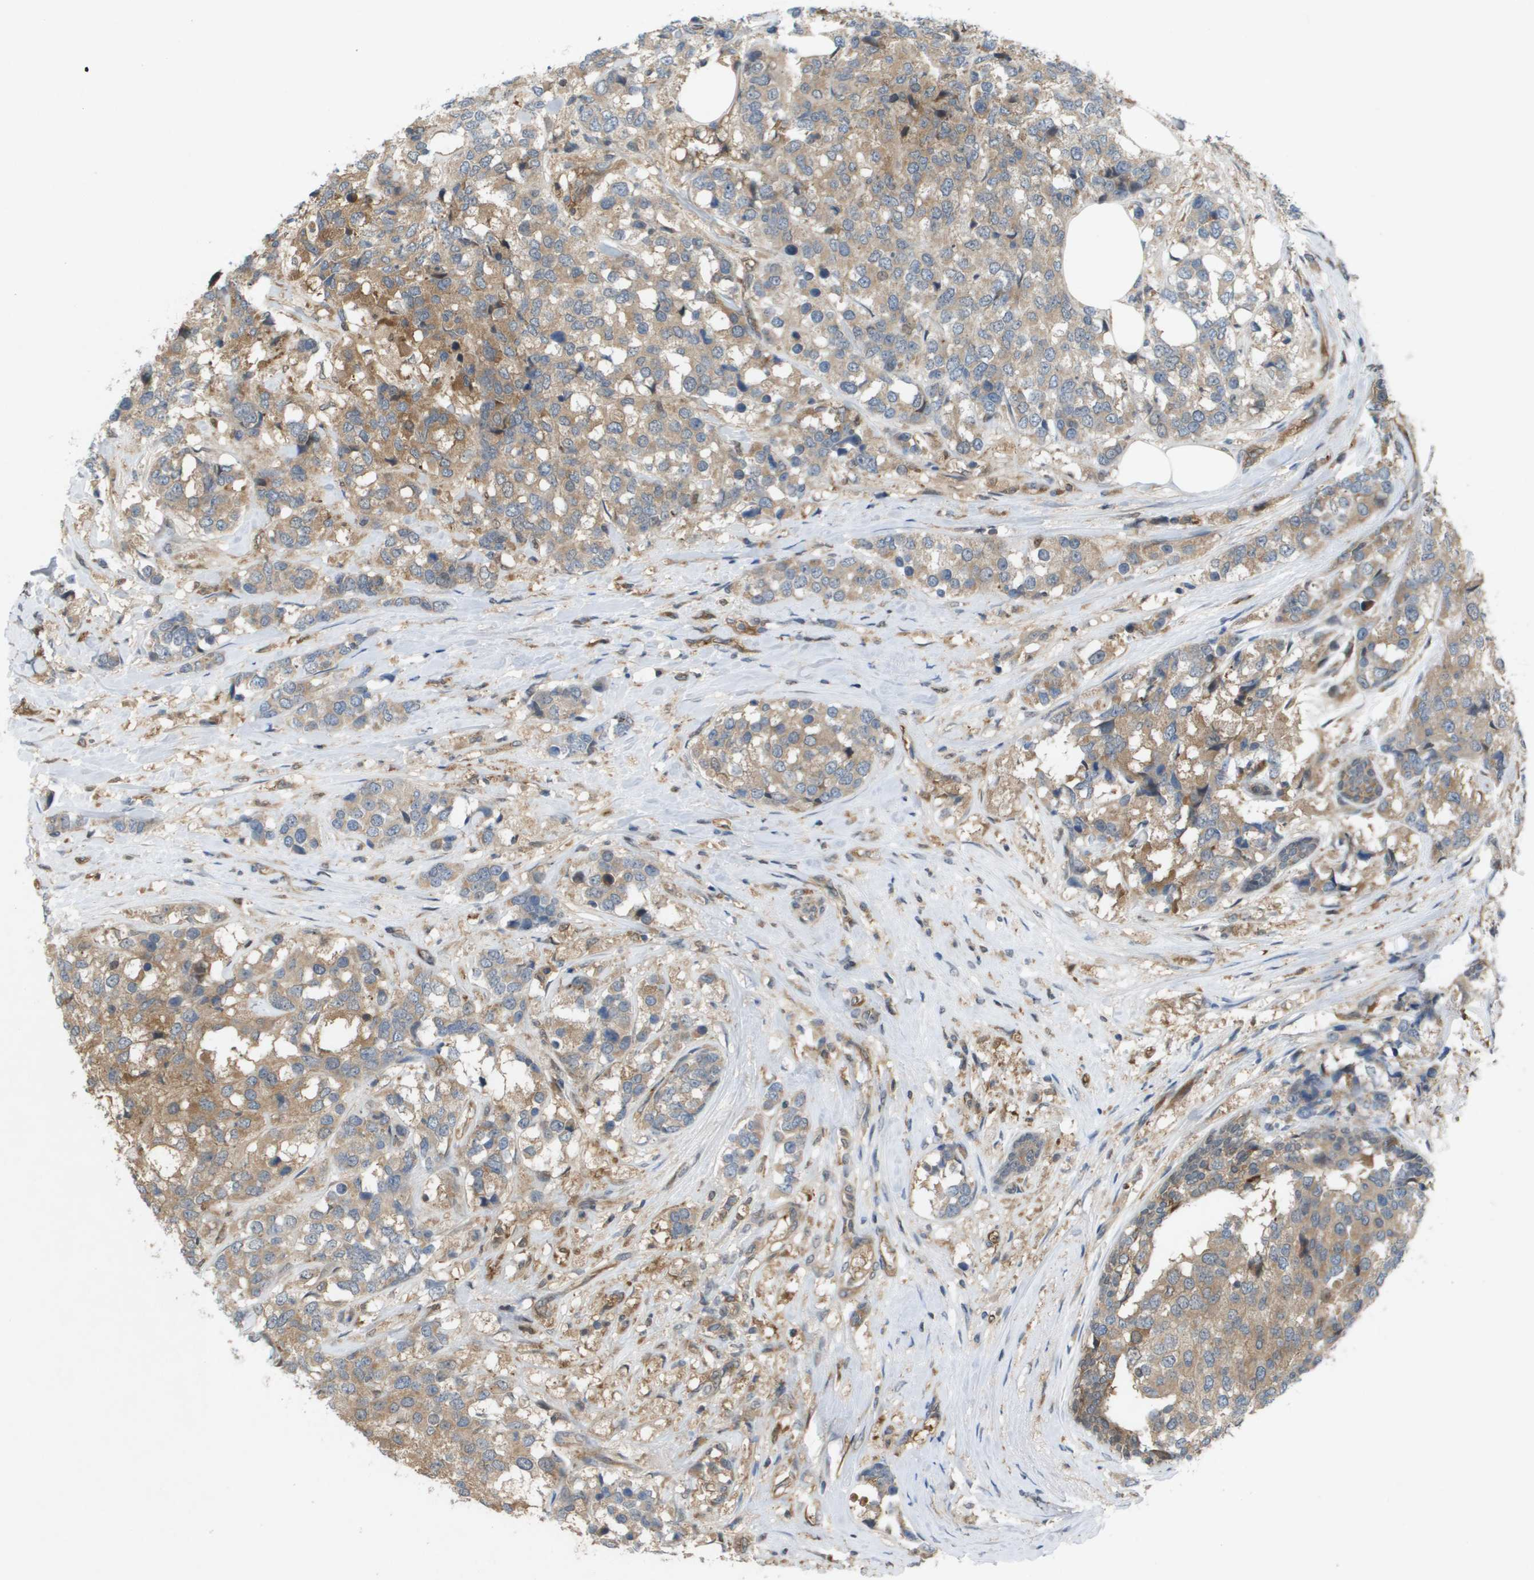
{"staining": {"intensity": "moderate", "quantity": ">75%", "location": "cytoplasmic/membranous"}, "tissue": "breast cancer", "cell_type": "Tumor cells", "image_type": "cancer", "snomed": [{"axis": "morphology", "description": "Lobular carcinoma"}, {"axis": "topography", "description": "Breast"}], "caption": "This is a histology image of immunohistochemistry staining of breast cancer (lobular carcinoma), which shows moderate staining in the cytoplasmic/membranous of tumor cells.", "gene": "PALD1", "patient": {"sex": "female", "age": 59}}